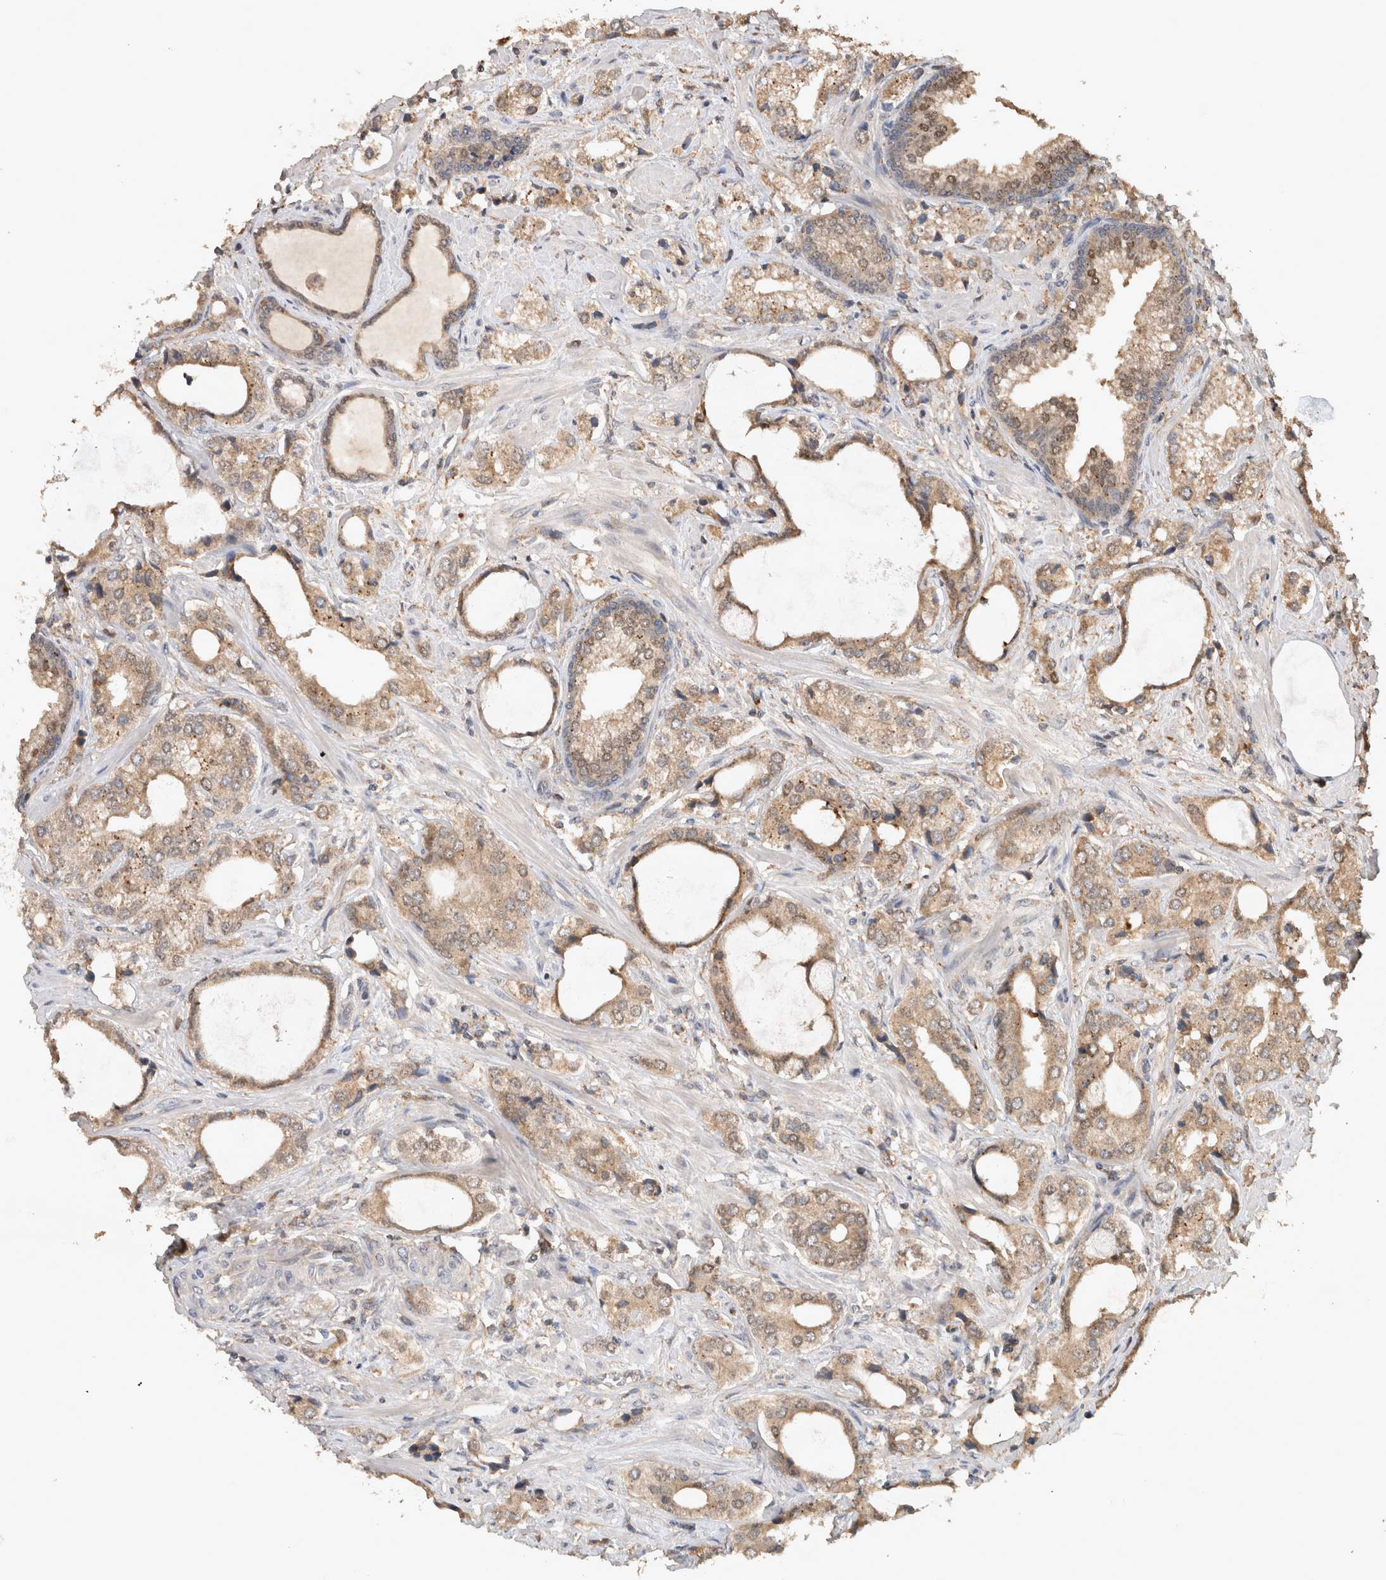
{"staining": {"intensity": "weak", "quantity": ">75%", "location": "cytoplasmic/membranous"}, "tissue": "prostate cancer", "cell_type": "Tumor cells", "image_type": "cancer", "snomed": [{"axis": "morphology", "description": "Adenocarcinoma, High grade"}, {"axis": "topography", "description": "Prostate"}], "caption": "Approximately >75% of tumor cells in human prostate cancer display weak cytoplasmic/membranous protein positivity as visualized by brown immunohistochemical staining.", "gene": "OTUD7B", "patient": {"sex": "male", "age": 66}}